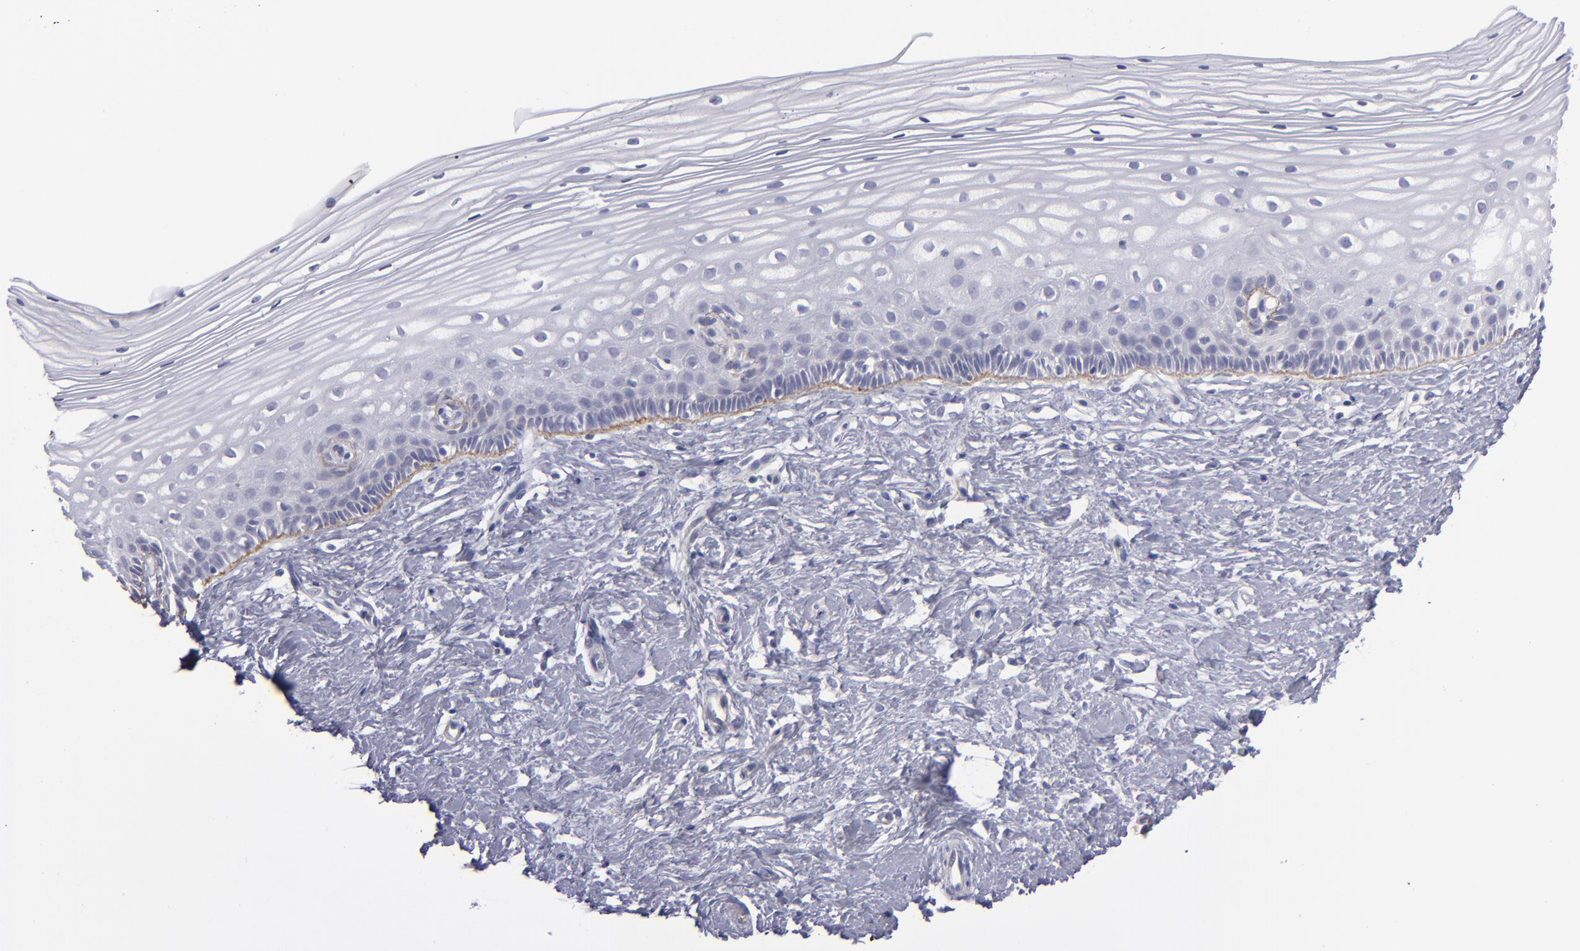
{"staining": {"intensity": "moderate", "quantity": "25%-75%", "location": "cytoplasmic/membranous"}, "tissue": "cervix", "cell_type": "Glandular cells", "image_type": "normal", "snomed": [{"axis": "morphology", "description": "Normal tissue, NOS"}, {"axis": "topography", "description": "Cervix"}], "caption": "DAB immunohistochemical staining of benign cervix demonstrates moderate cytoplasmic/membranous protein expression in about 25%-75% of glandular cells.", "gene": "ITGB4", "patient": {"sex": "female", "age": 40}}